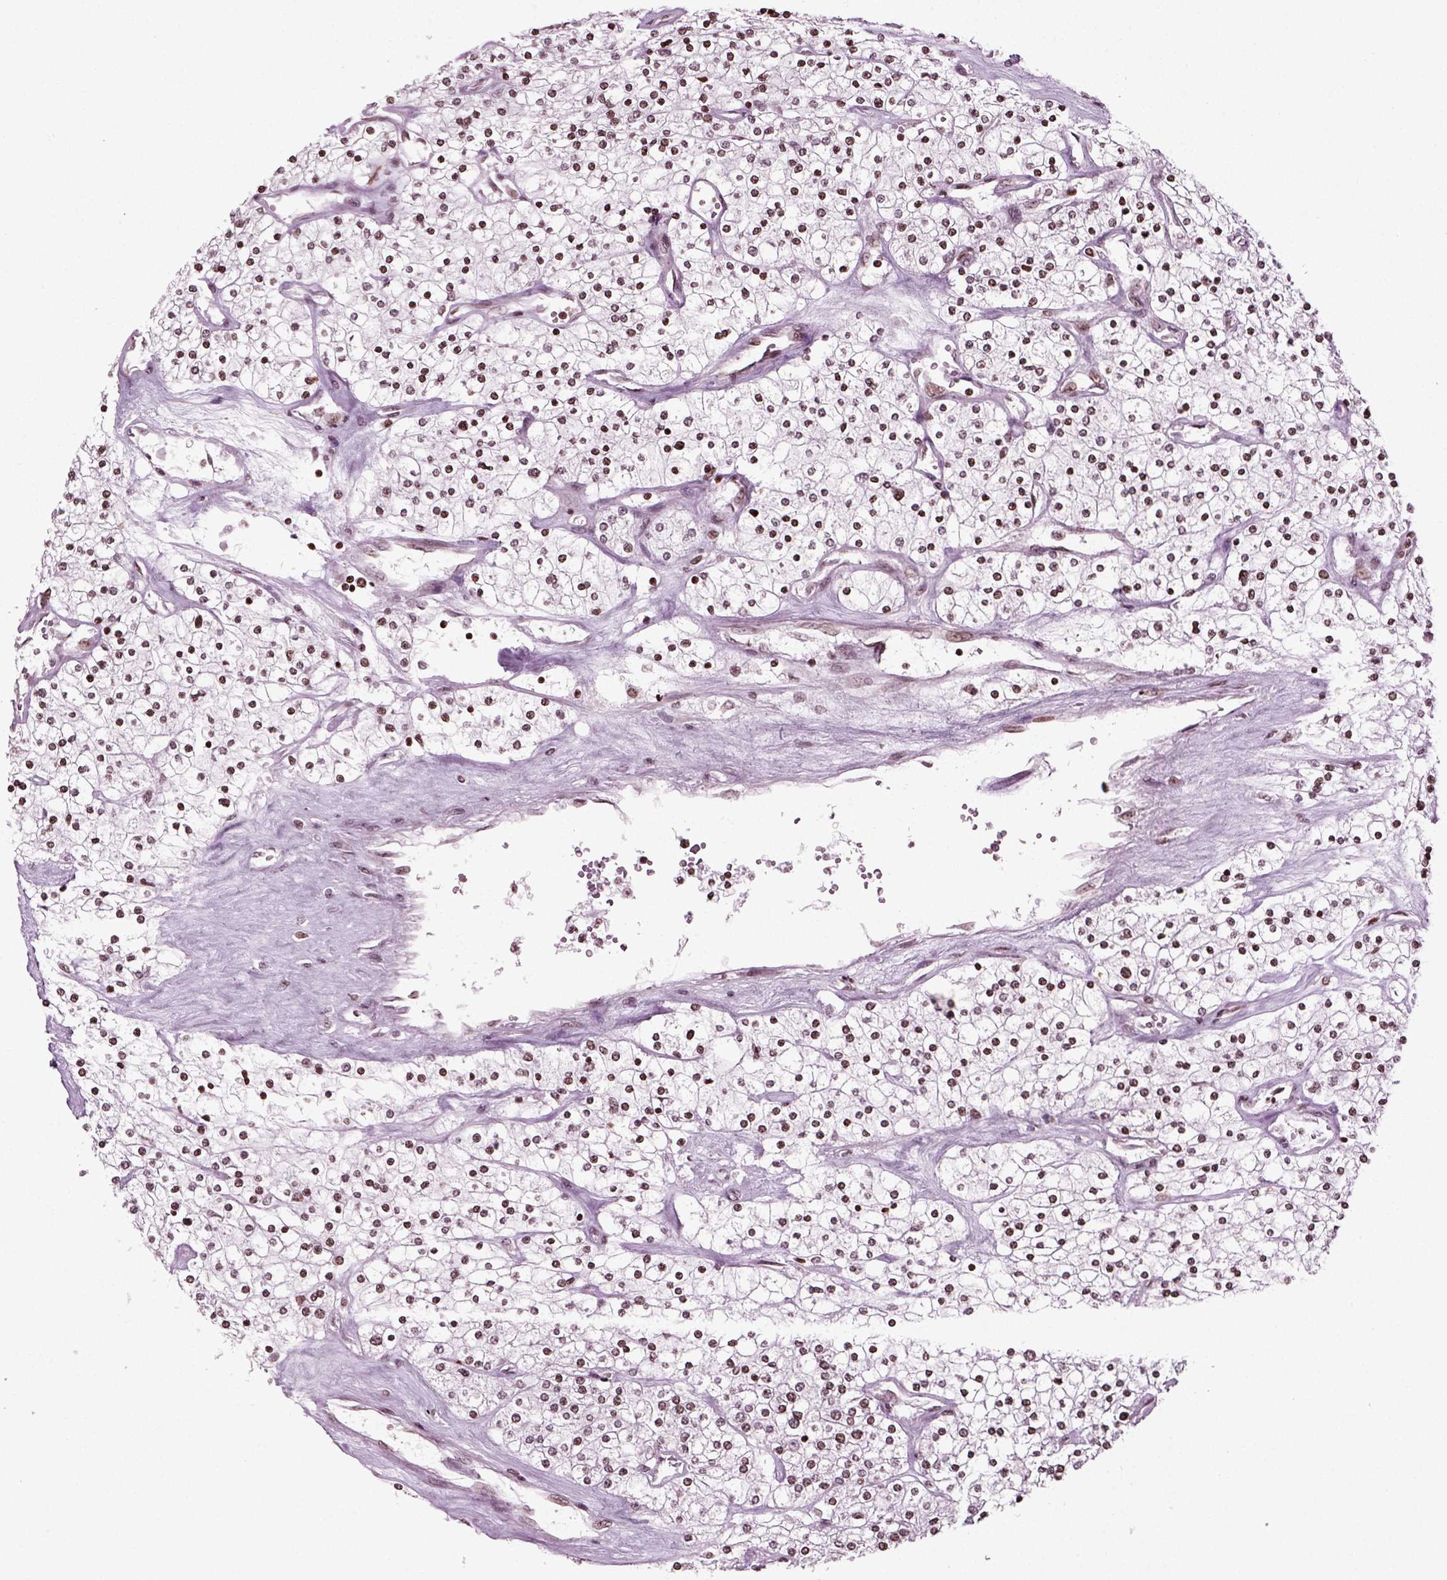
{"staining": {"intensity": "strong", "quantity": ">75%", "location": "nuclear"}, "tissue": "renal cancer", "cell_type": "Tumor cells", "image_type": "cancer", "snomed": [{"axis": "morphology", "description": "Adenocarcinoma, NOS"}, {"axis": "topography", "description": "Kidney"}], "caption": "Brown immunohistochemical staining in renal adenocarcinoma shows strong nuclear expression in approximately >75% of tumor cells.", "gene": "HEYL", "patient": {"sex": "male", "age": 80}}